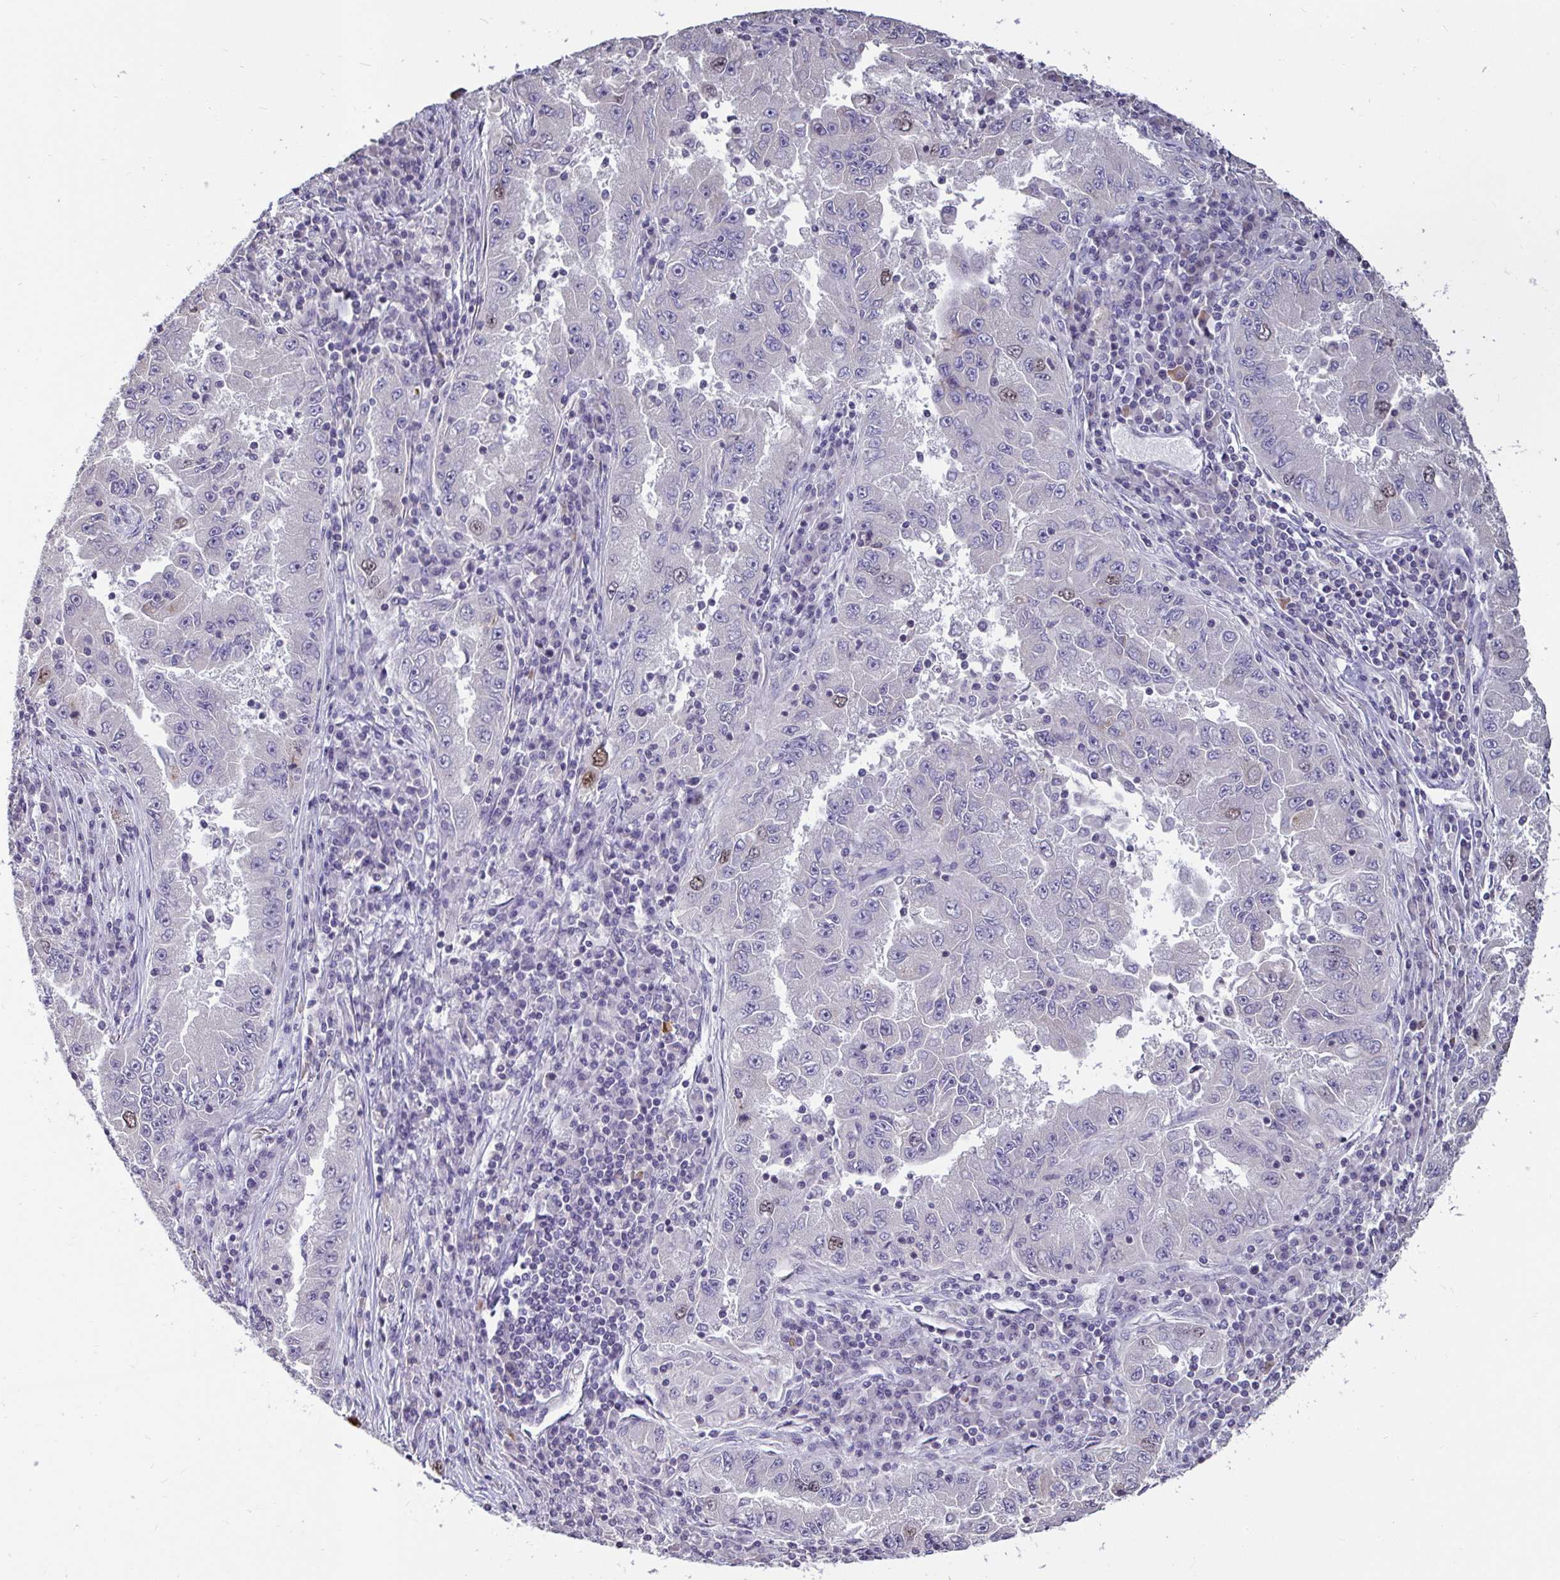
{"staining": {"intensity": "negative", "quantity": "none", "location": "none"}, "tissue": "lung cancer", "cell_type": "Tumor cells", "image_type": "cancer", "snomed": [{"axis": "morphology", "description": "Adenocarcinoma, NOS"}, {"axis": "morphology", "description": "Adenocarcinoma primary or metastatic"}, {"axis": "topography", "description": "Lung"}], "caption": "IHC photomicrograph of neoplastic tissue: adenocarcinoma (lung) stained with DAB displays no significant protein staining in tumor cells.", "gene": "ANLN", "patient": {"sex": "male", "age": 74}}